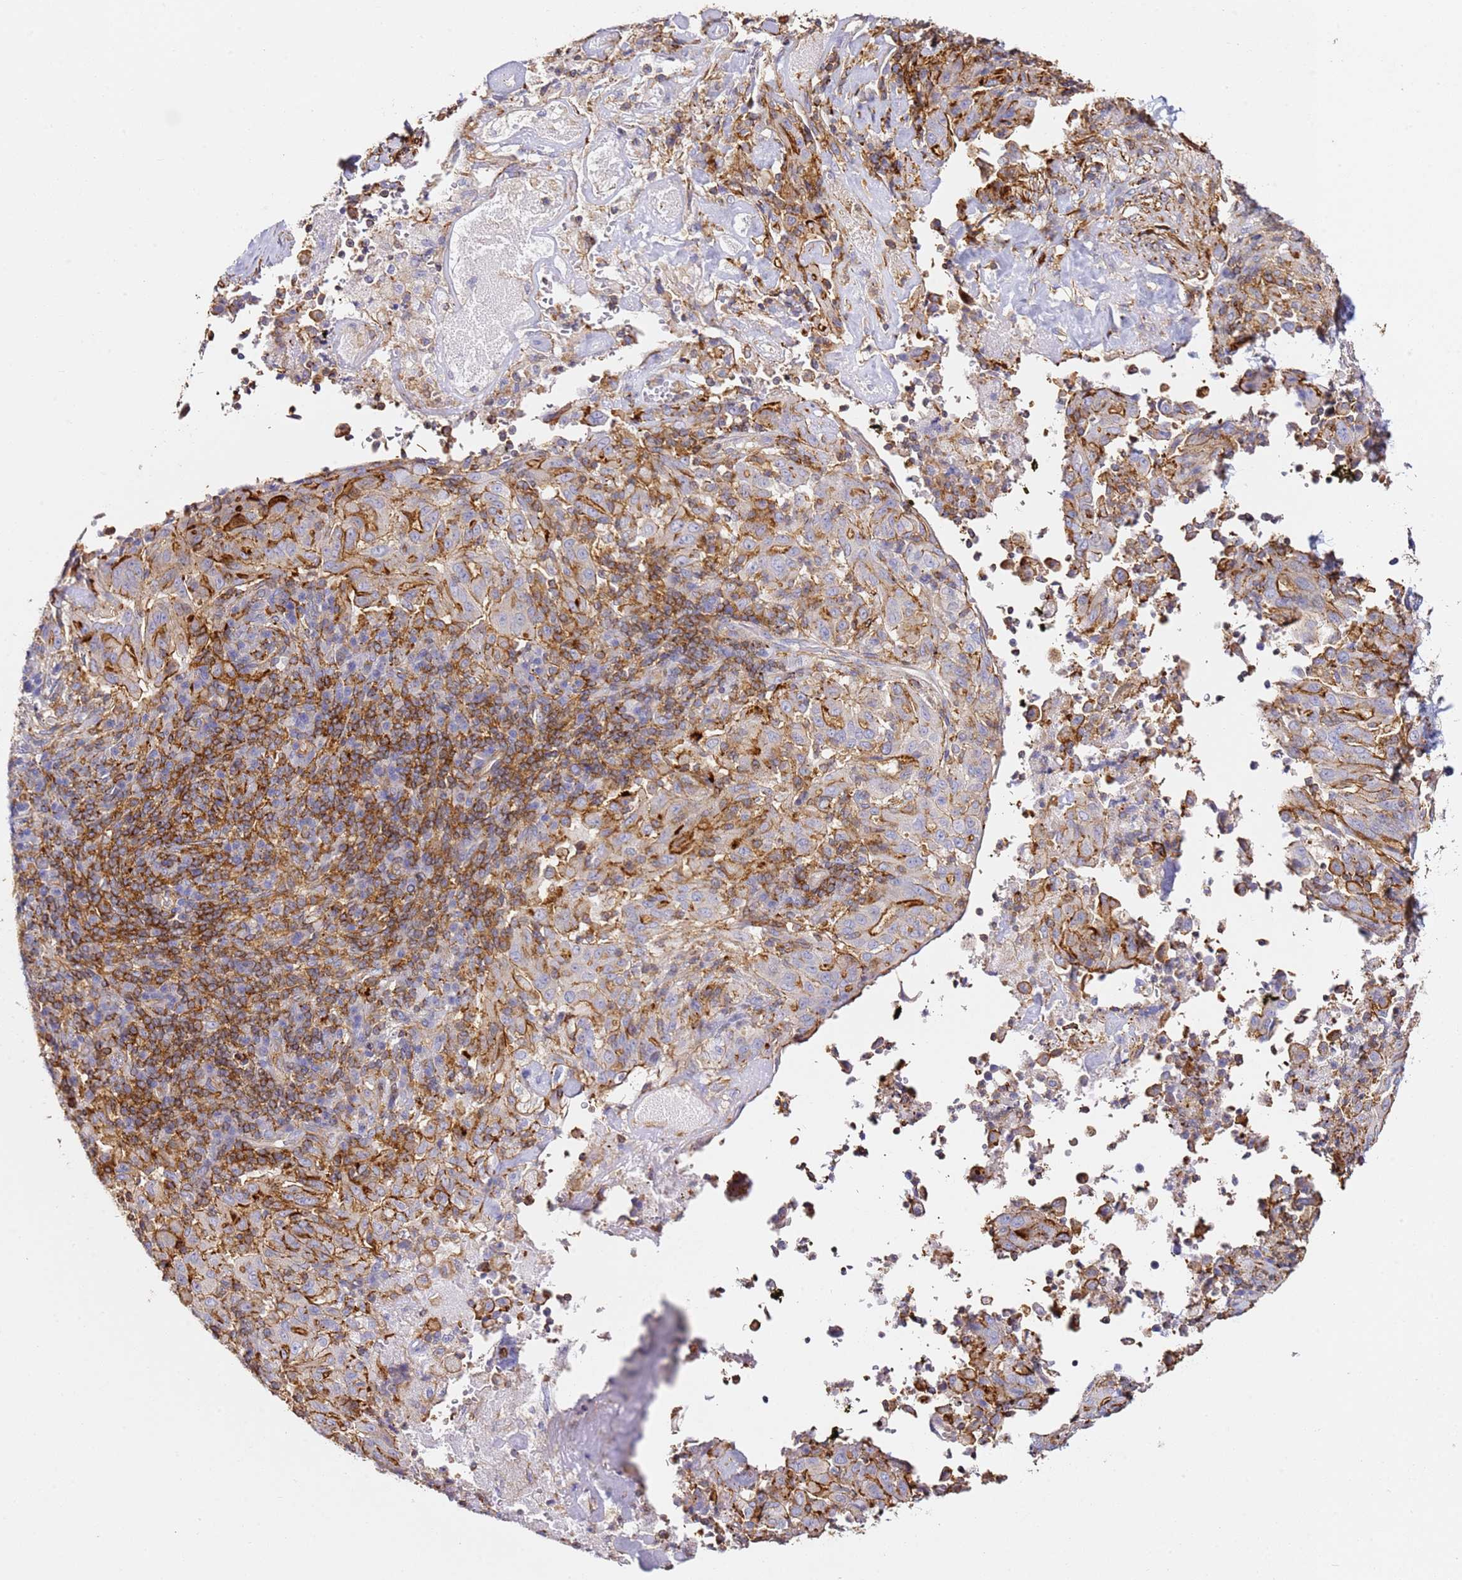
{"staining": {"intensity": "moderate", "quantity": "25%-75%", "location": "cytoplasmic/membranous"}, "tissue": "pancreatic cancer", "cell_type": "Tumor cells", "image_type": "cancer", "snomed": [{"axis": "morphology", "description": "Adenocarcinoma, NOS"}, {"axis": "topography", "description": "Pancreas"}], "caption": "Immunohistochemical staining of adenocarcinoma (pancreatic) reveals medium levels of moderate cytoplasmic/membranous positivity in approximately 25%-75% of tumor cells.", "gene": "ZNF671", "patient": {"sex": "male", "age": 63}}